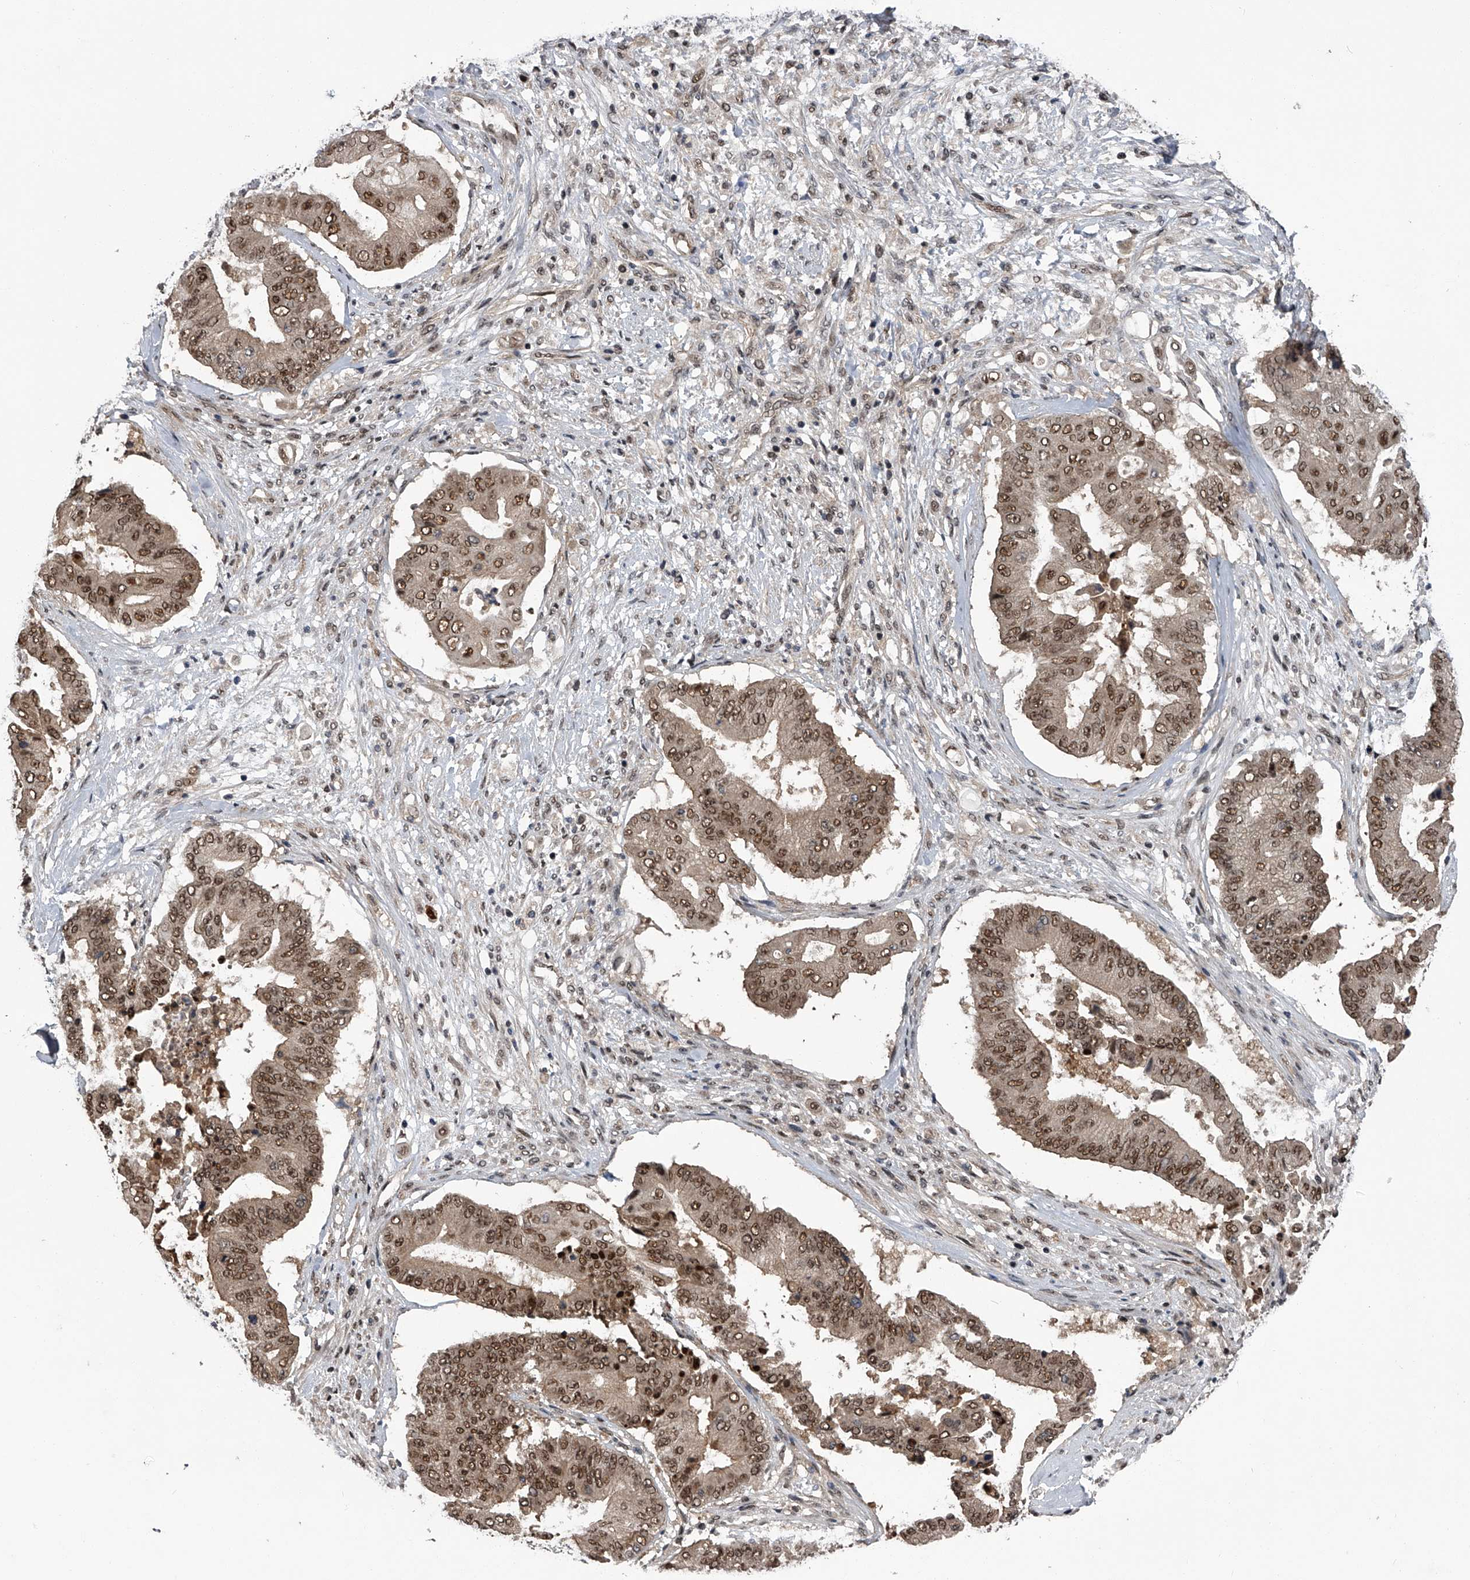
{"staining": {"intensity": "moderate", "quantity": "25%-75%", "location": "nuclear"}, "tissue": "pancreatic cancer", "cell_type": "Tumor cells", "image_type": "cancer", "snomed": [{"axis": "morphology", "description": "Adenocarcinoma, NOS"}, {"axis": "topography", "description": "Pancreas"}], "caption": "There is medium levels of moderate nuclear staining in tumor cells of pancreatic cancer, as demonstrated by immunohistochemical staining (brown color).", "gene": "SLC12A8", "patient": {"sex": "female", "age": 77}}